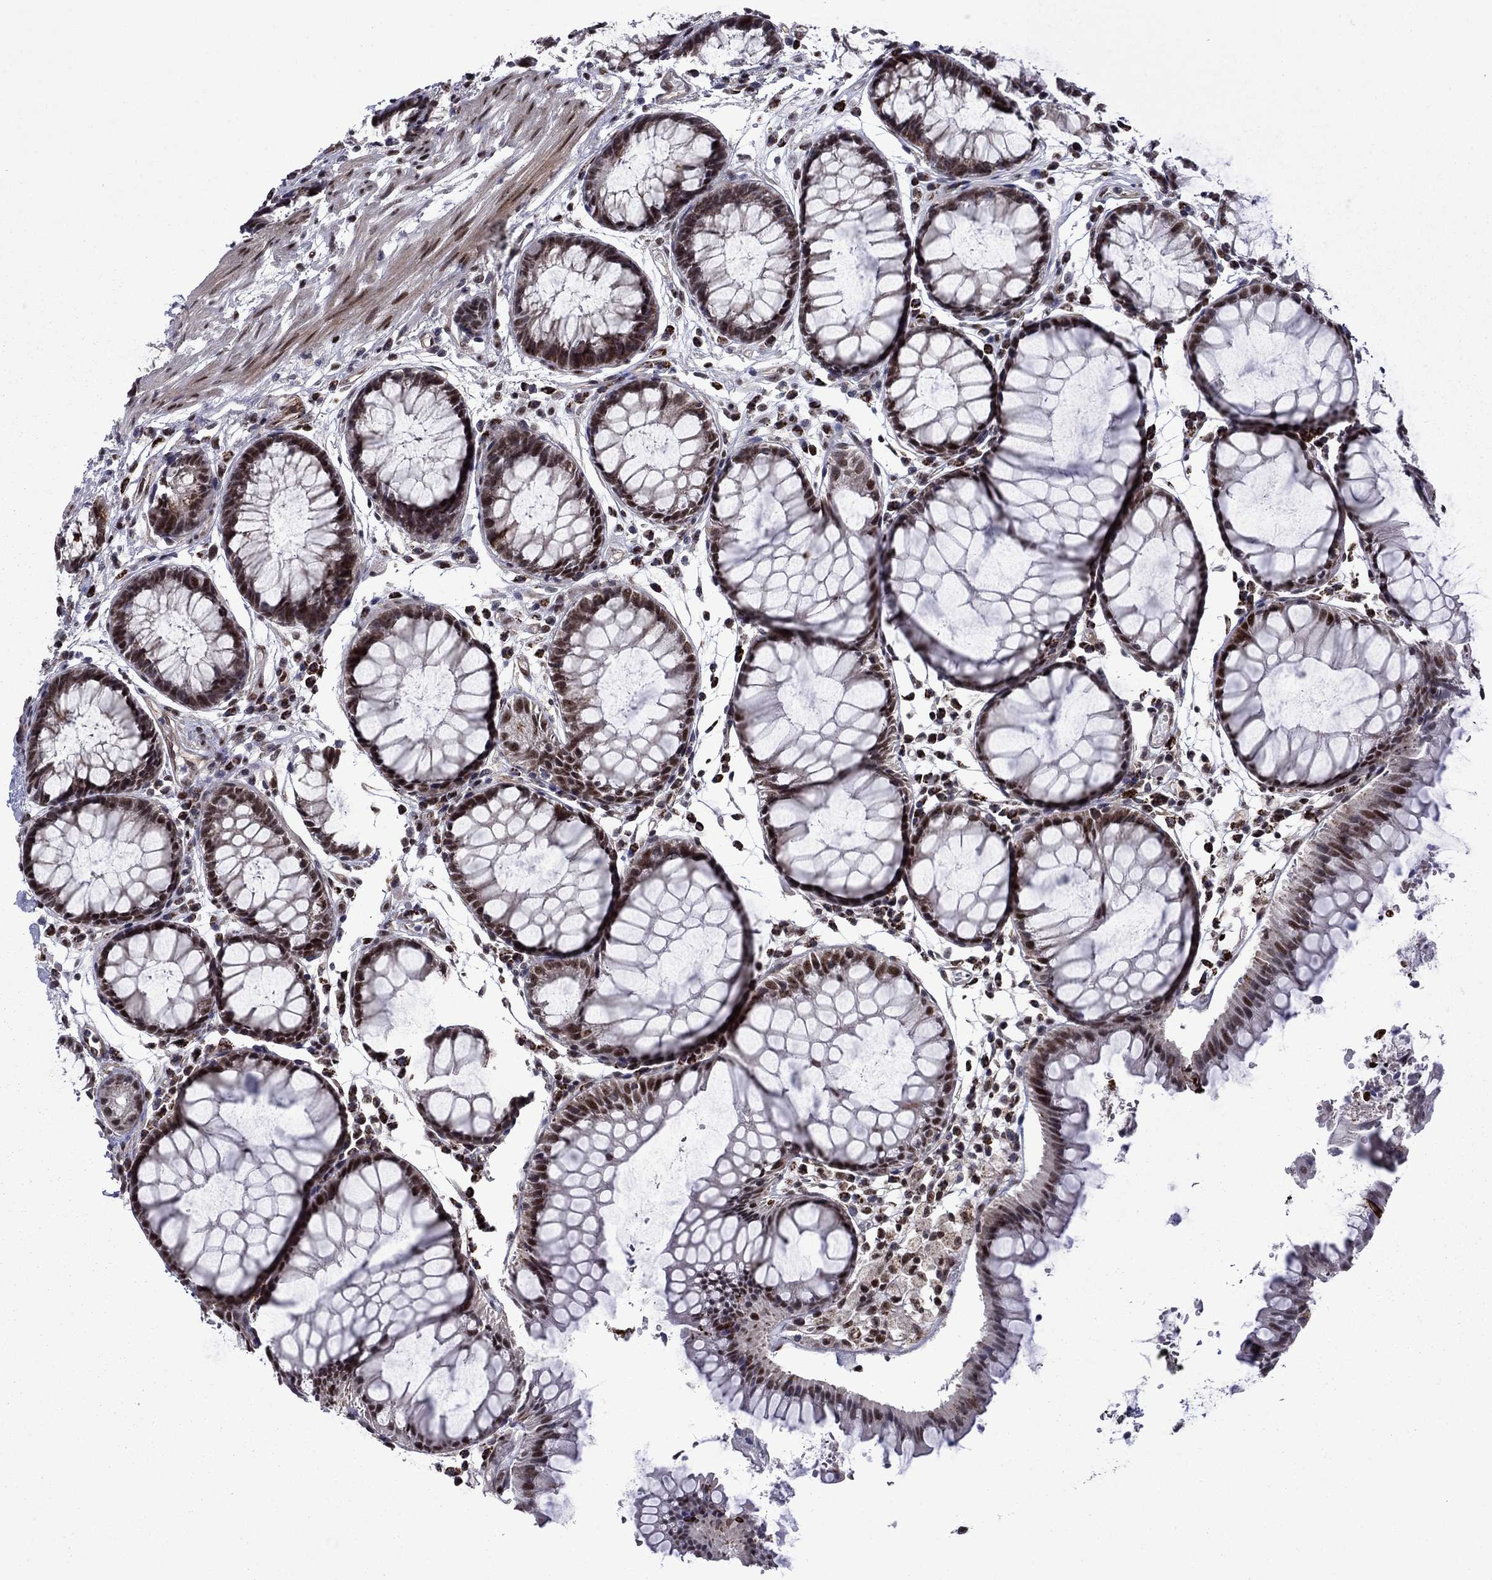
{"staining": {"intensity": "moderate", "quantity": ">75%", "location": "nuclear"}, "tissue": "rectum", "cell_type": "Glandular cells", "image_type": "normal", "snomed": [{"axis": "morphology", "description": "Normal tissue, NOS"}, {"axis": "topography", "description": "Rectum"}], "caption": "Moderate nuclear expression is present in approximately >75% of glandular cells in unremarkable rectum. (DAB IHC, brown staining for protein, blue staining for nuclei).", "gene": "SURF2", "patient": {"sex": "female", "age": 68}}